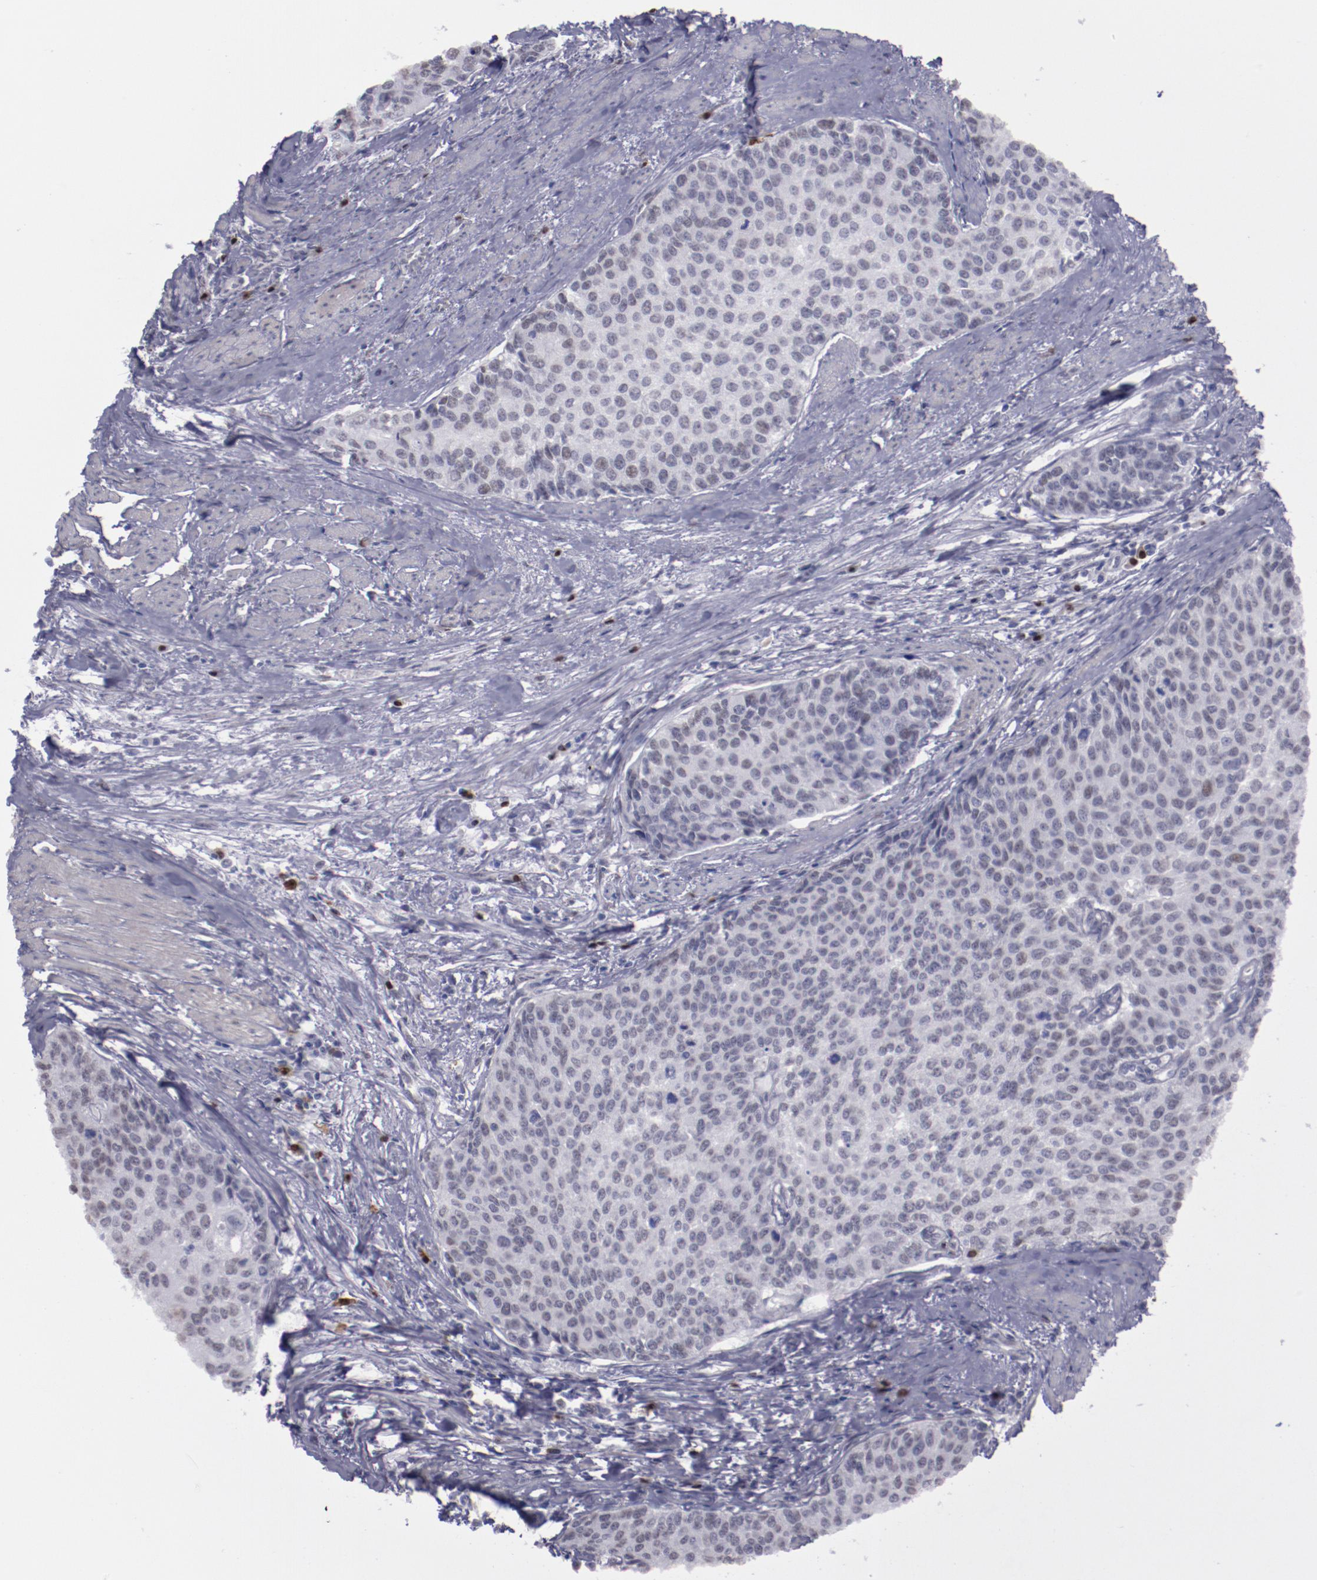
{"staining": {"intensity": "weak", "quantity": "<25%", "location": "nuclear"}, "tissue": "urothelial cancer", "cell_type": "Tumor cells", "image_type": "cancer", "snomed": [{"axis": "morphology", "description": "Urothelial carcinoma, Low grade"}, {"axis": "topography", "description": "Urinary bladder"}], "caption": "This is an immunohistochemistry histopathology image of human low-grade urothelial carcinoma. There is no positivity in tumor cells.", "gene": "IRF4", "patient": {"sex": "female", "age": 73}}